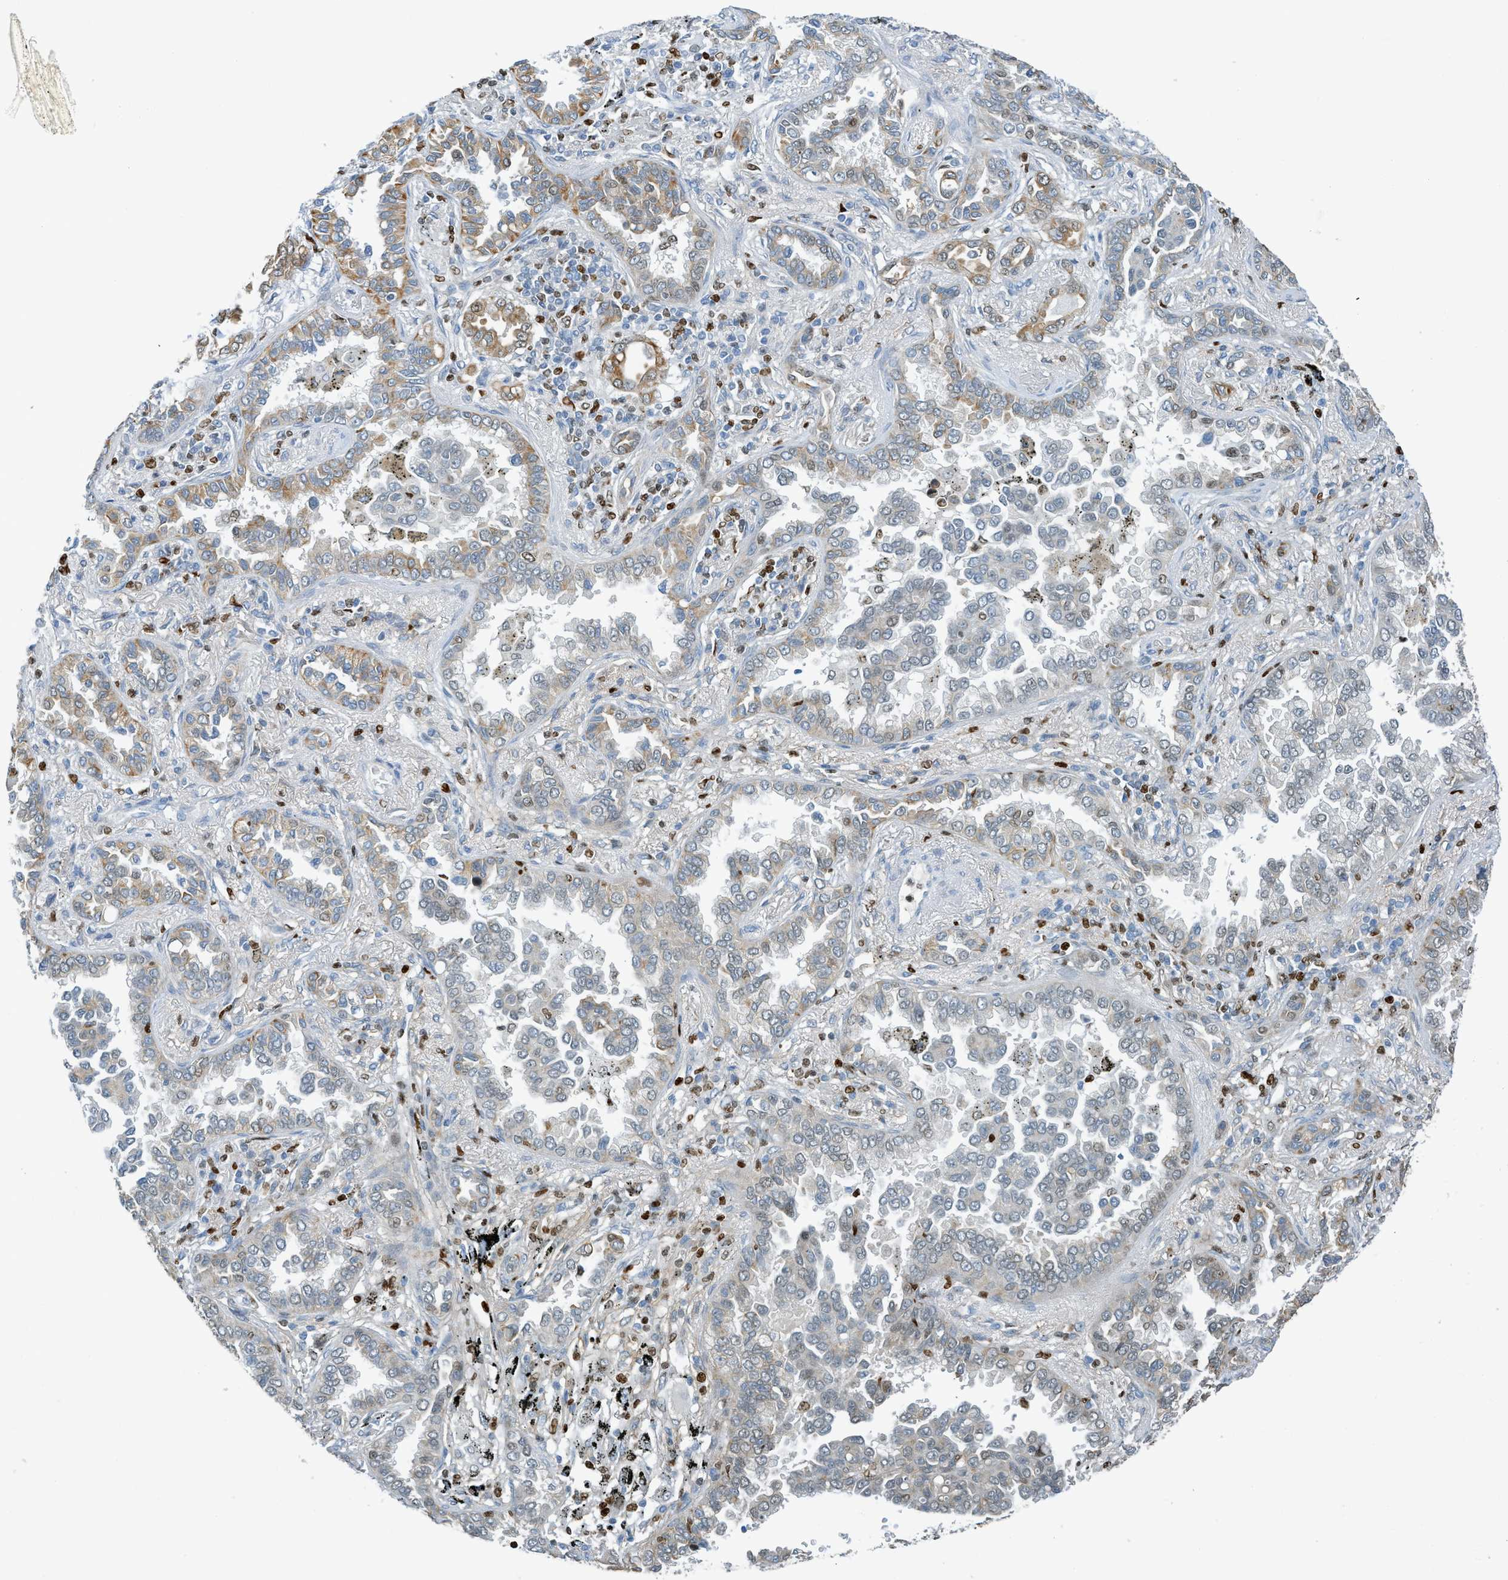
{"staining": {"intensity": "moderate", "quantity": "25%-75%", "location": "cytoplasmic/membranous"}, "tissue": "lung cancer", "cell_type": "Tumor cells", "image_type": "cancer", "snomed": [{"axis": "morphology", "description": "Normal tissue, NOS"}, {"axis": "morphology", "description": "Adenocarcinoma, NOS"}, {"axis": "topography", "description": "Lung"}], "caption": "IHC photomicrograph of human adenocarcinoma (lung) stained for a protein (brown), which exhibits medium levels of moderate cytoplasmic/membranous staining in approximately 25%-75% of tumor cells.", "gene": "SH3D19", "patient": {"sex": "male", "age": 59}}